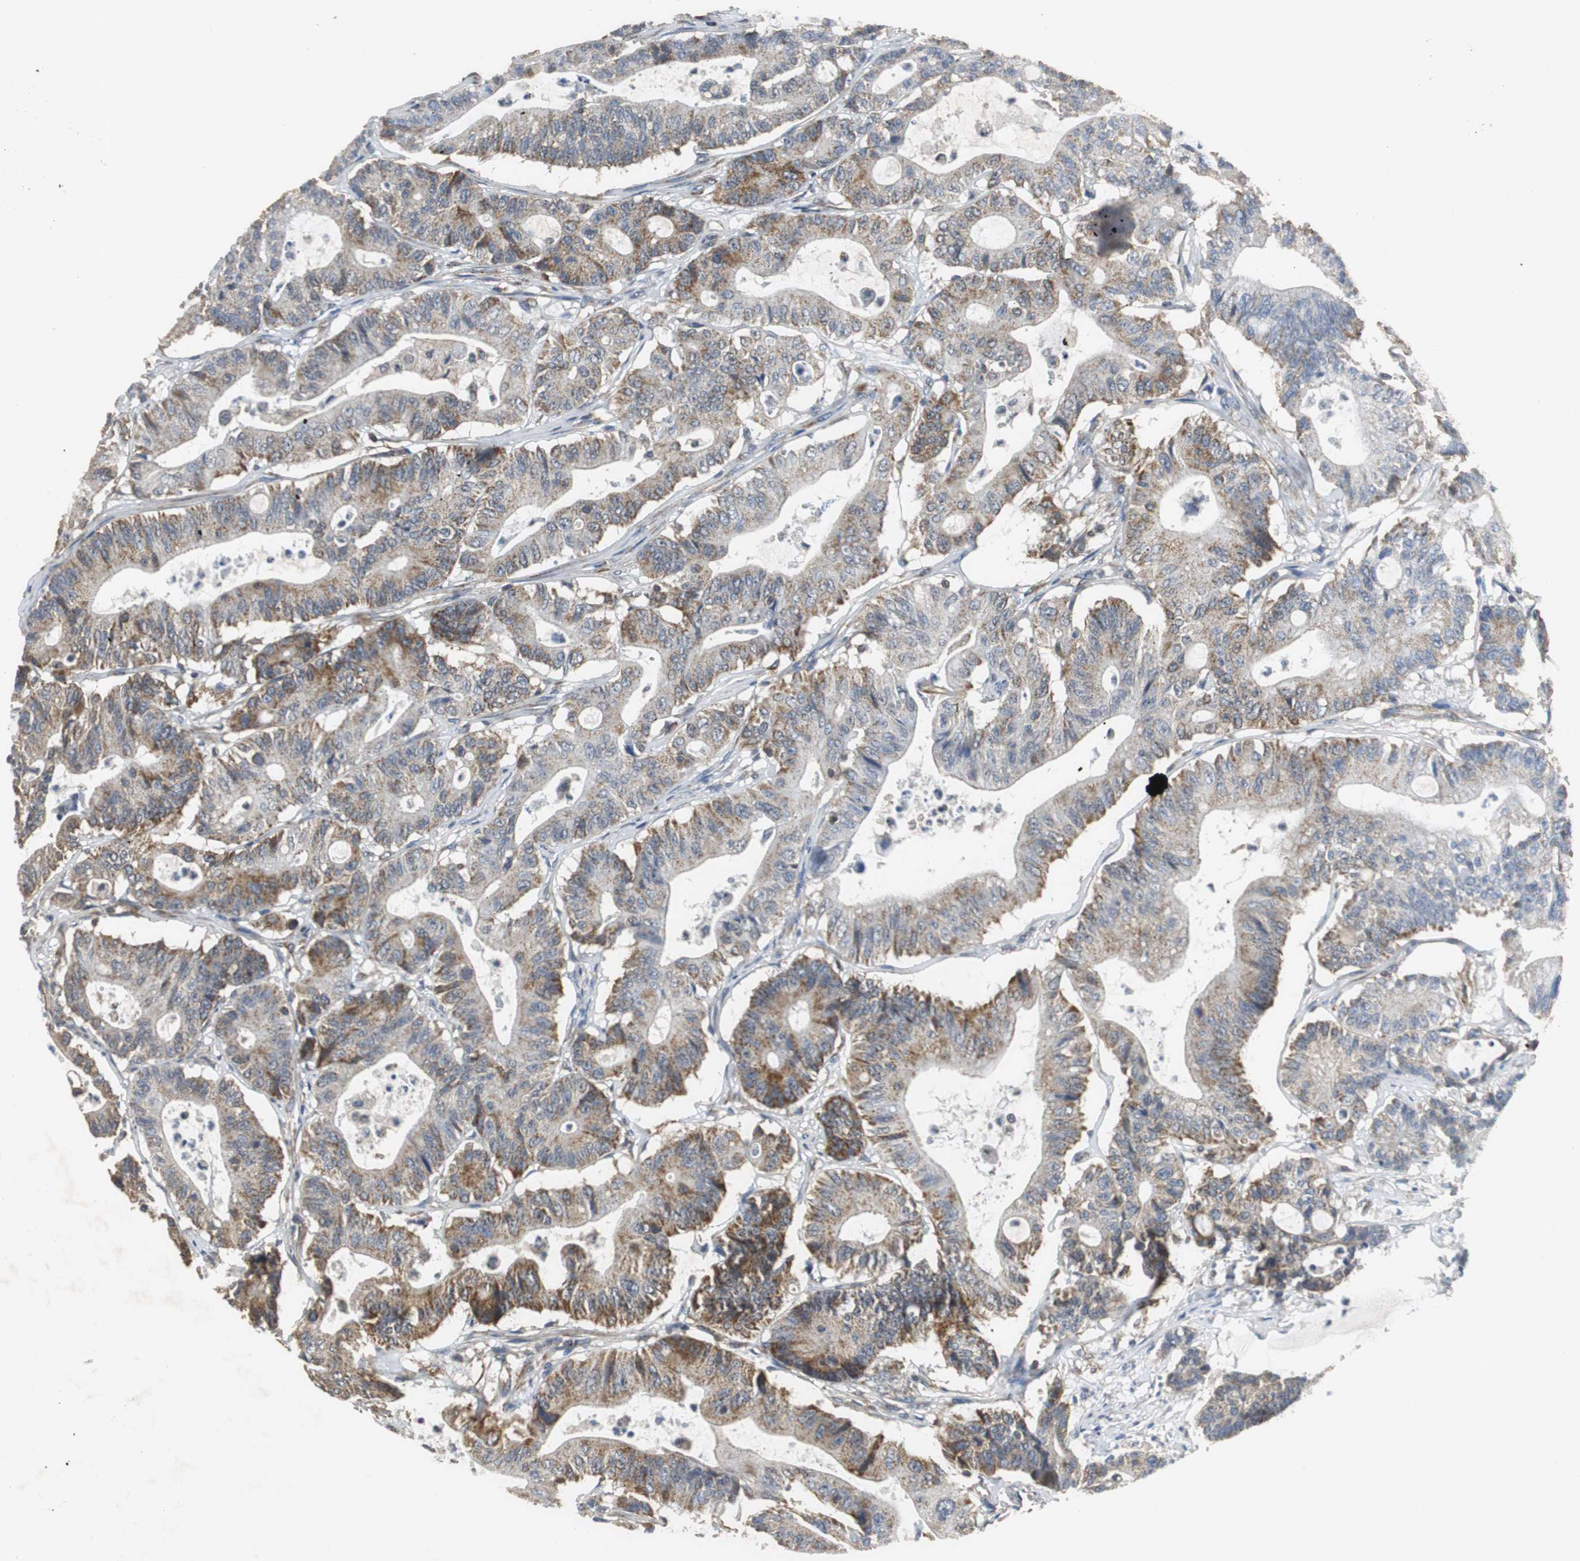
{"staining": {"intensity": "moderate", "quantity": "<25%", "location": "cytoplasmic/membranous"}, "tissue": "colorectal cancer", "cell_type": "Tumor cells", "image_type": "cancer", "snomed": [{"axis": "morphology", "description": "Adenocarcinoma, NOS"}, {"axis": "topography", "description": "Colon"}], "caption": "The immunohistochemical stain shows moderate cytoplasmic/membranous expression in tumor cells of colorectal cancer (adenocarcinoma) tissue.", "gene": "NNT", "patient": {"sex": "female", "age": 84}}